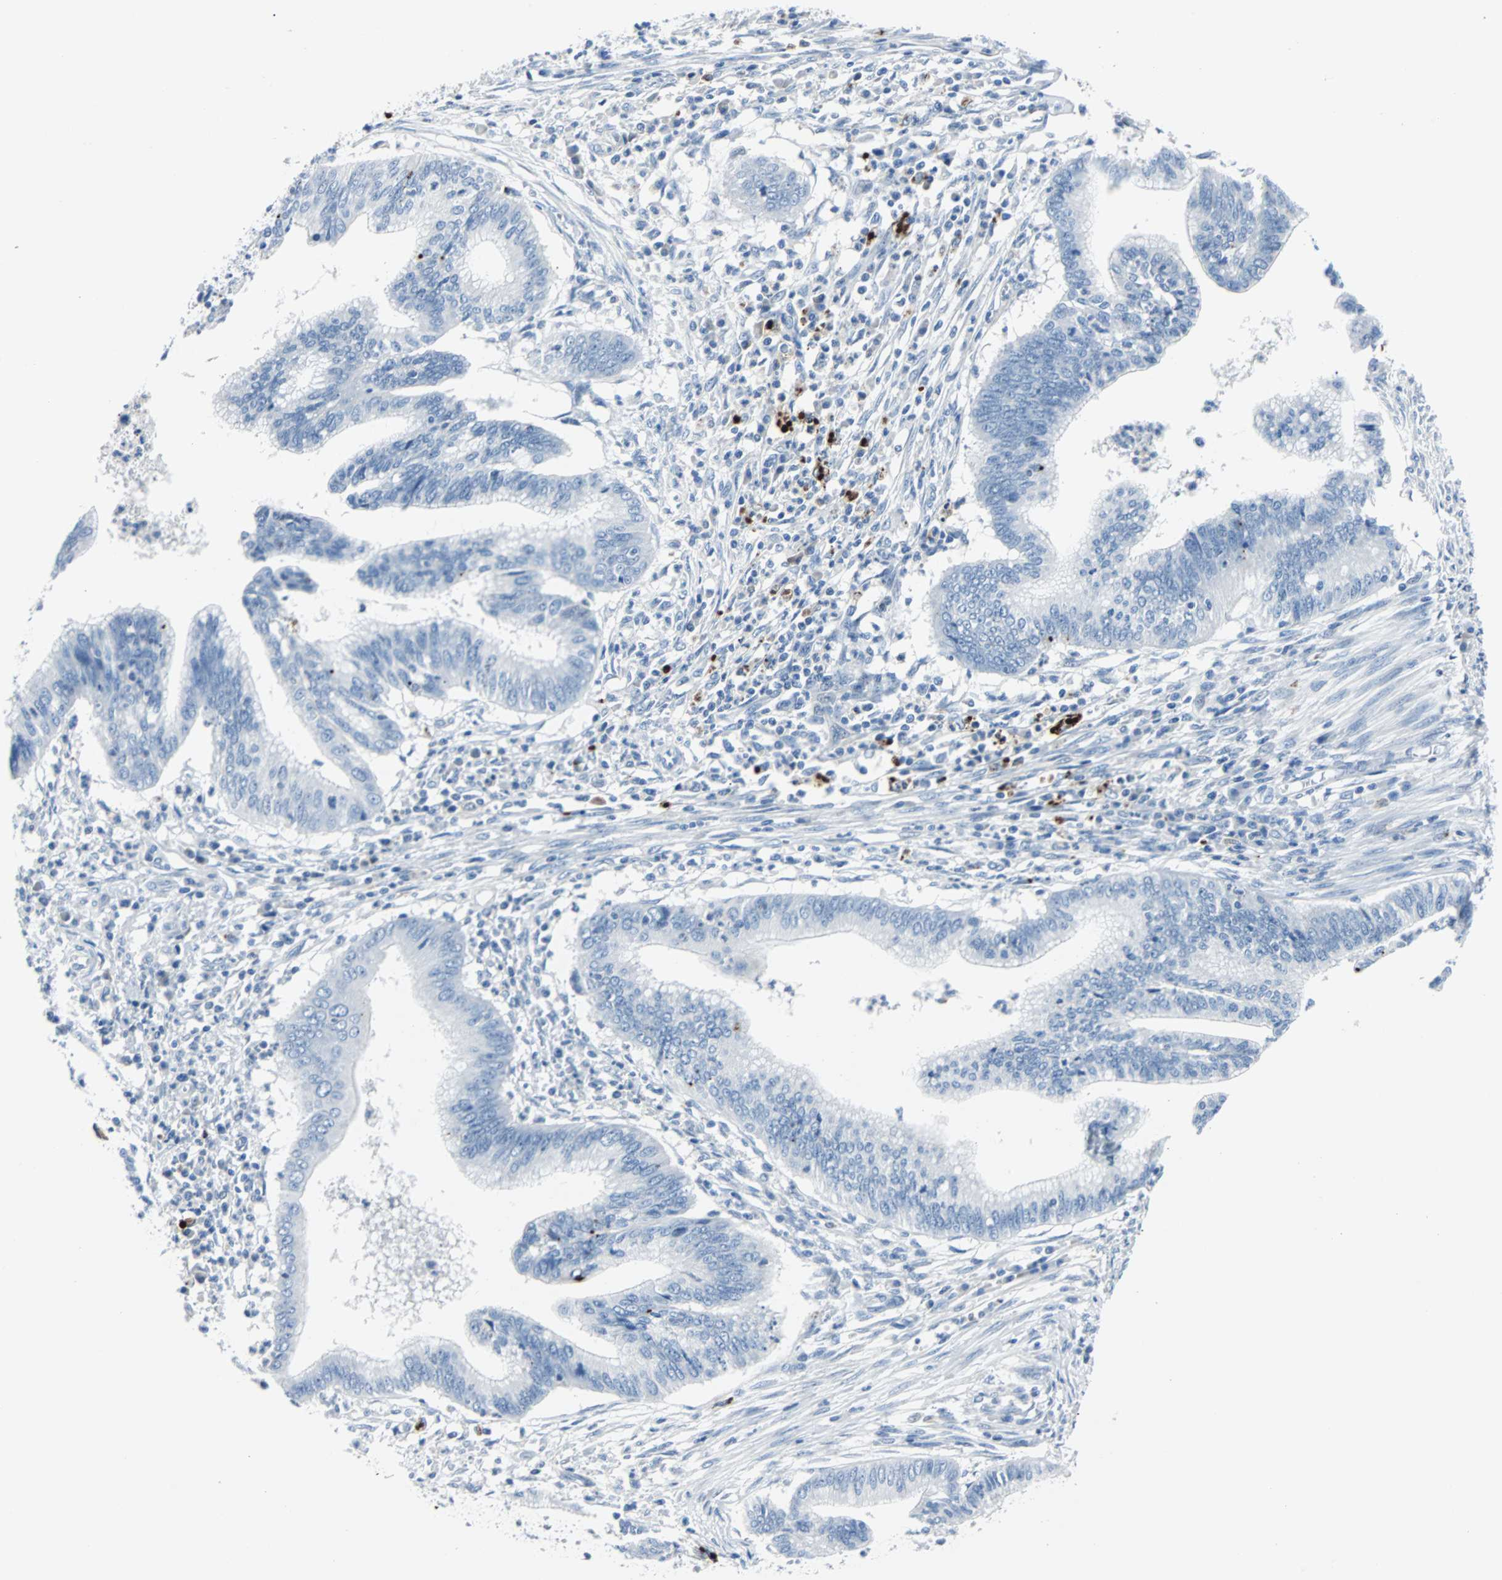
{"staining": {"intensity": "negative", "quantity": "none", "location": "none"}, "tissue": "cervical cancer", "cell_type": "Tumor cells", "image_type": "cancer", "snomed": [{"axis": "morphology", "description": "Adenocarcinoma, NOS"}, {"axis": "topography", "description": "Cervix"}], "caption": "Tumor cells show no significant protein staining in adenocarcinoma (cervical).", "gene": "RASA1", "patient": {"sex": "female", "age": 36}}